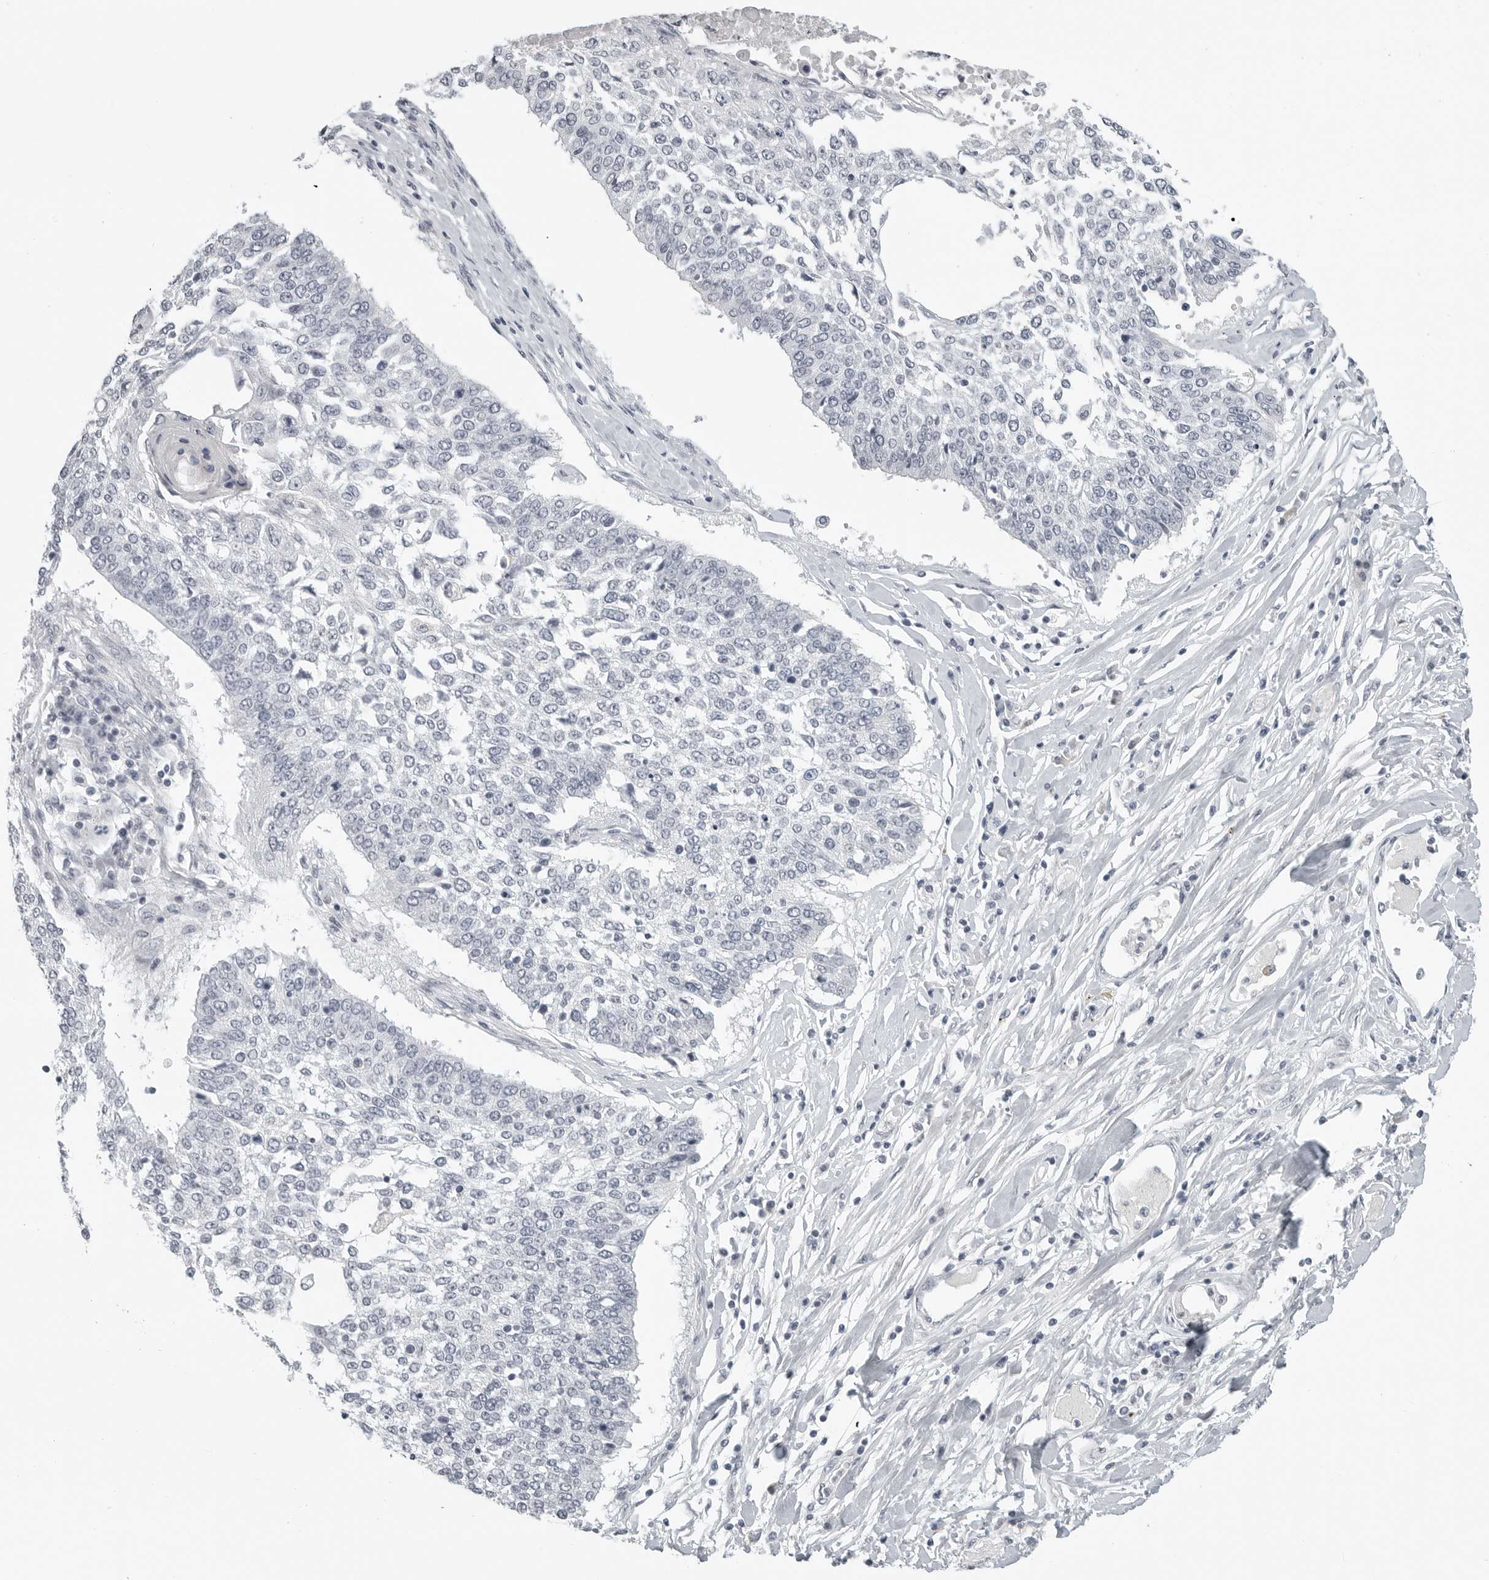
{"staining": {"intensity": "negative", "quantity": "none", "location": "none"}, "tissue": "lung cancer", "cell_type": "Tumor cells", "image_type": "cancer", "snomed": [{"axis": "morphology", "description": "Normal tissue, NOS"}, {"axis": "morphology", "description": "Squamous cell carcinoma, NOS"}, {"axis": "topography", "description": "Cartilage tissue"}, {"axis": "topography", "description": "Bronchus"}, {"axis": "topography", "description": "Lung"}, {"axis": "topography", "description": "Peripheral nerve tissue"}], "caption": "This is an IHC micrograph of human lung cancer. There is no staining in tumor cells.", "gene": "BPIFA1", "patient": {"sex": "female", "age": 49}}